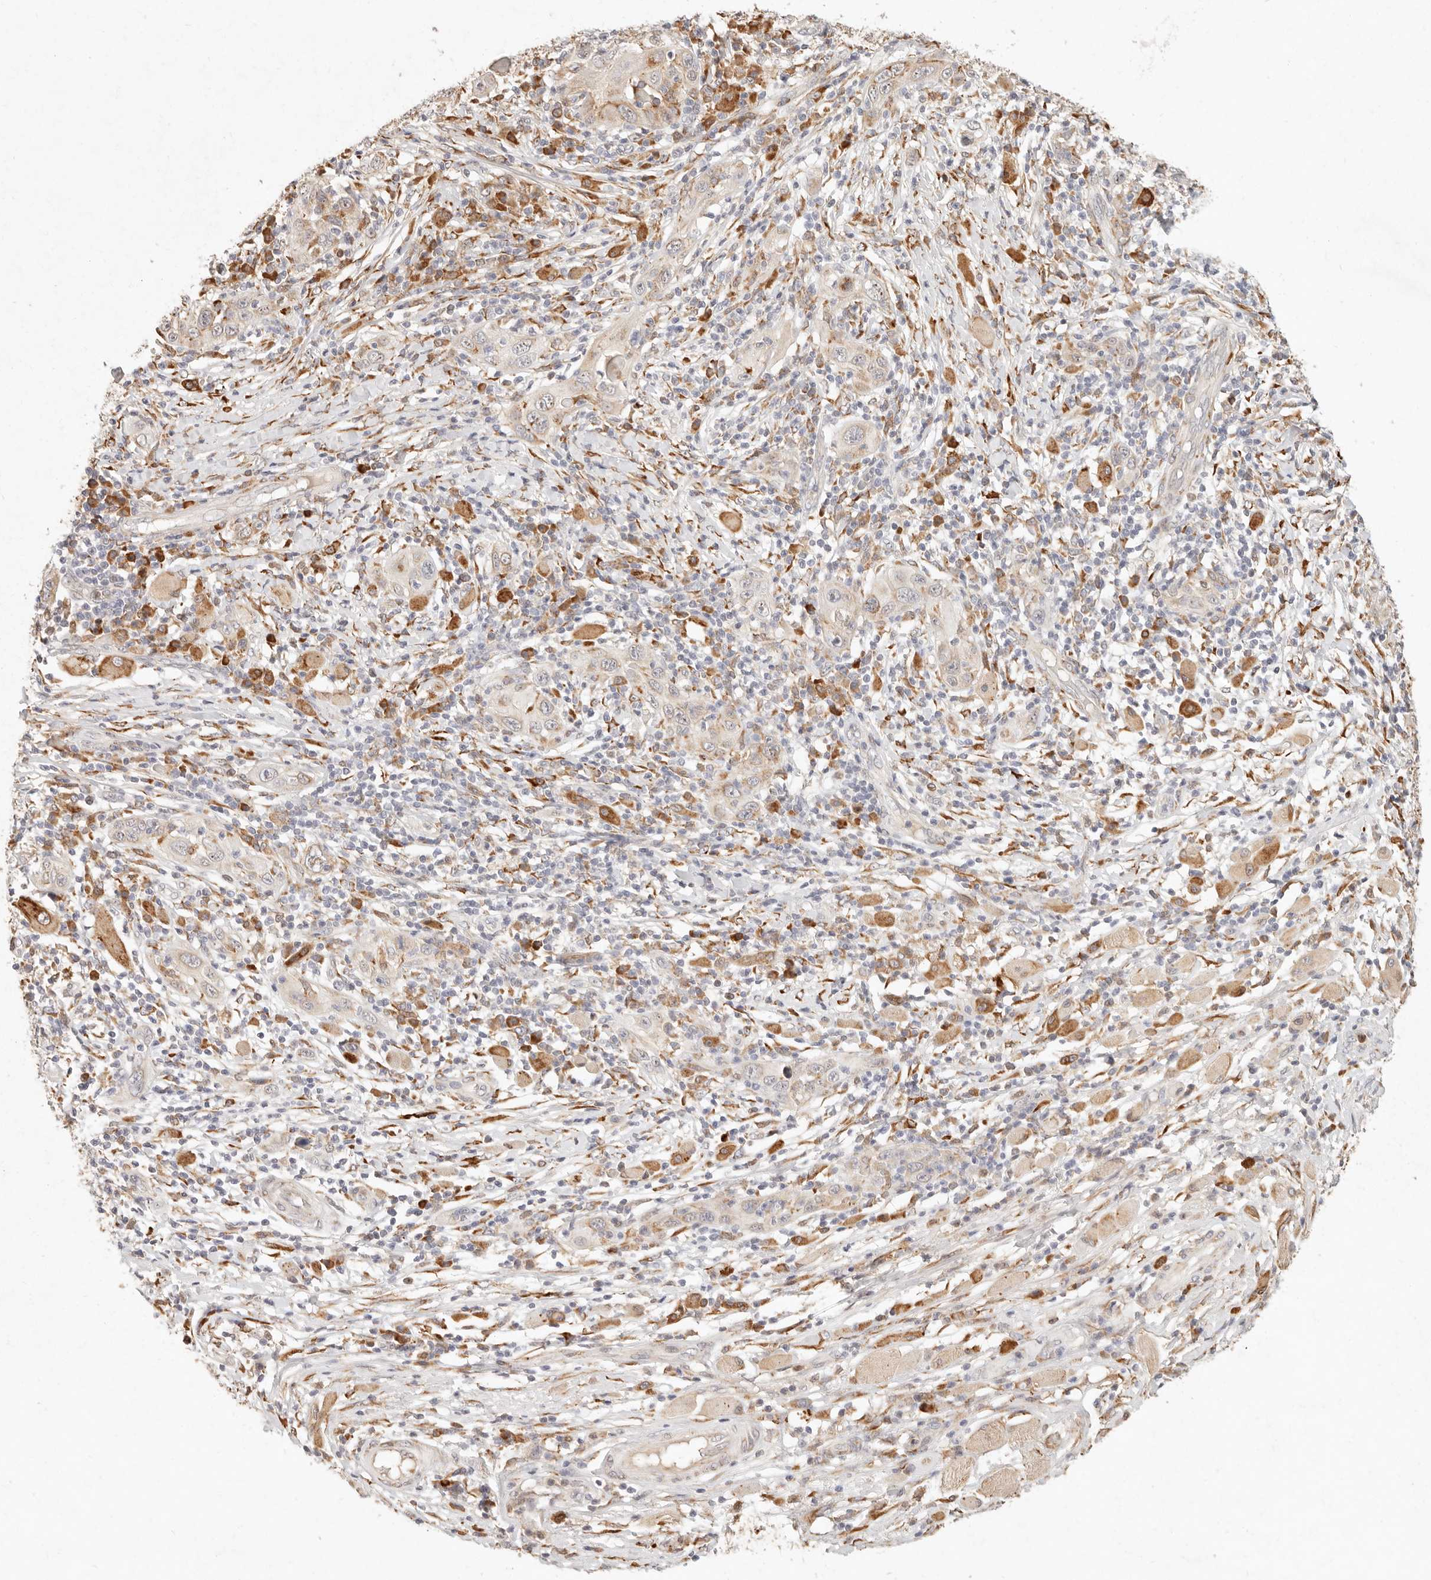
{"staining": {"intensity": "moderate", "quantity": "25%-75%", "location": "cytoplasmic/membranous"}, "tissue": "skin cancer", "cell_type": "Tumor cells", "image_type": "cancer", "snomed": [{"axis": "morphology", "description": "Squamous cell carcinoma, NOS"}, {"axis": "topography", "description": "Skin"}], "caption": "Tumor cells reveal moderate cytoplasmic/membranous expression in approximately 25%-75% of cells in skin squamous cell carcinoma.", "gene": "C1orf127", "patient": {"sex": "female", "age": 88}}